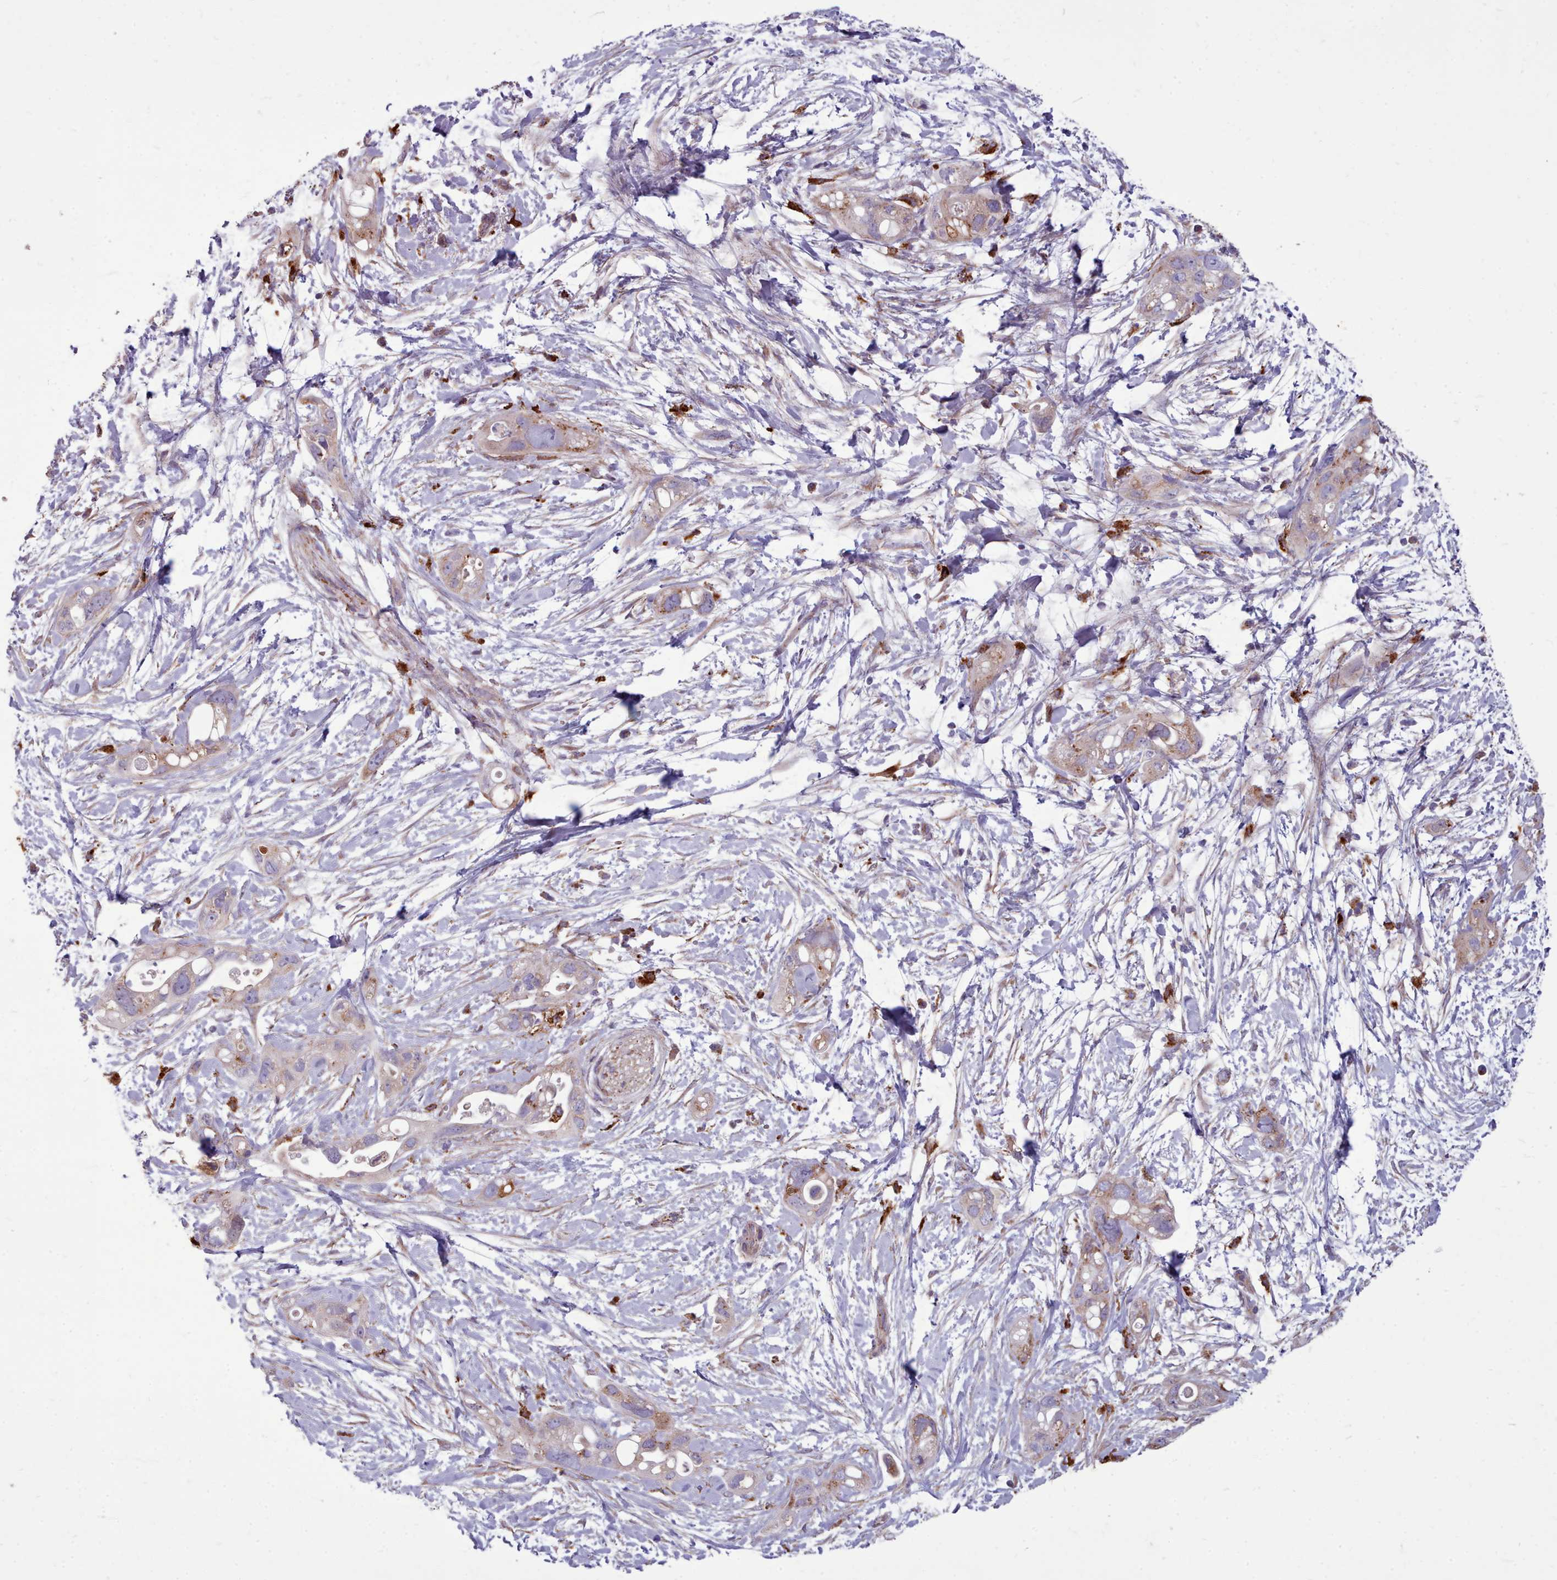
{"staining": {"intensity": "weak", "quantity": "<25%", "location": "cytoplasmic/membranous"}, "tissue": "pancreatic cancer", "cell_type": "Tumor cells", "image_type": "cancer", "snomed": [{"axis": "morphology", "description": "Adenocarcinoma, NOS"}, {"axis": "topography", "description": "Pancreas"}], "caption": "This is an immunohistochemistry (IHC) image of human pancreatic cancer (adenocarcinoma). There is no positivity in tumor cells.", "gene": "PACSIN3", "patient": {"sex": "female", "age": 72}}